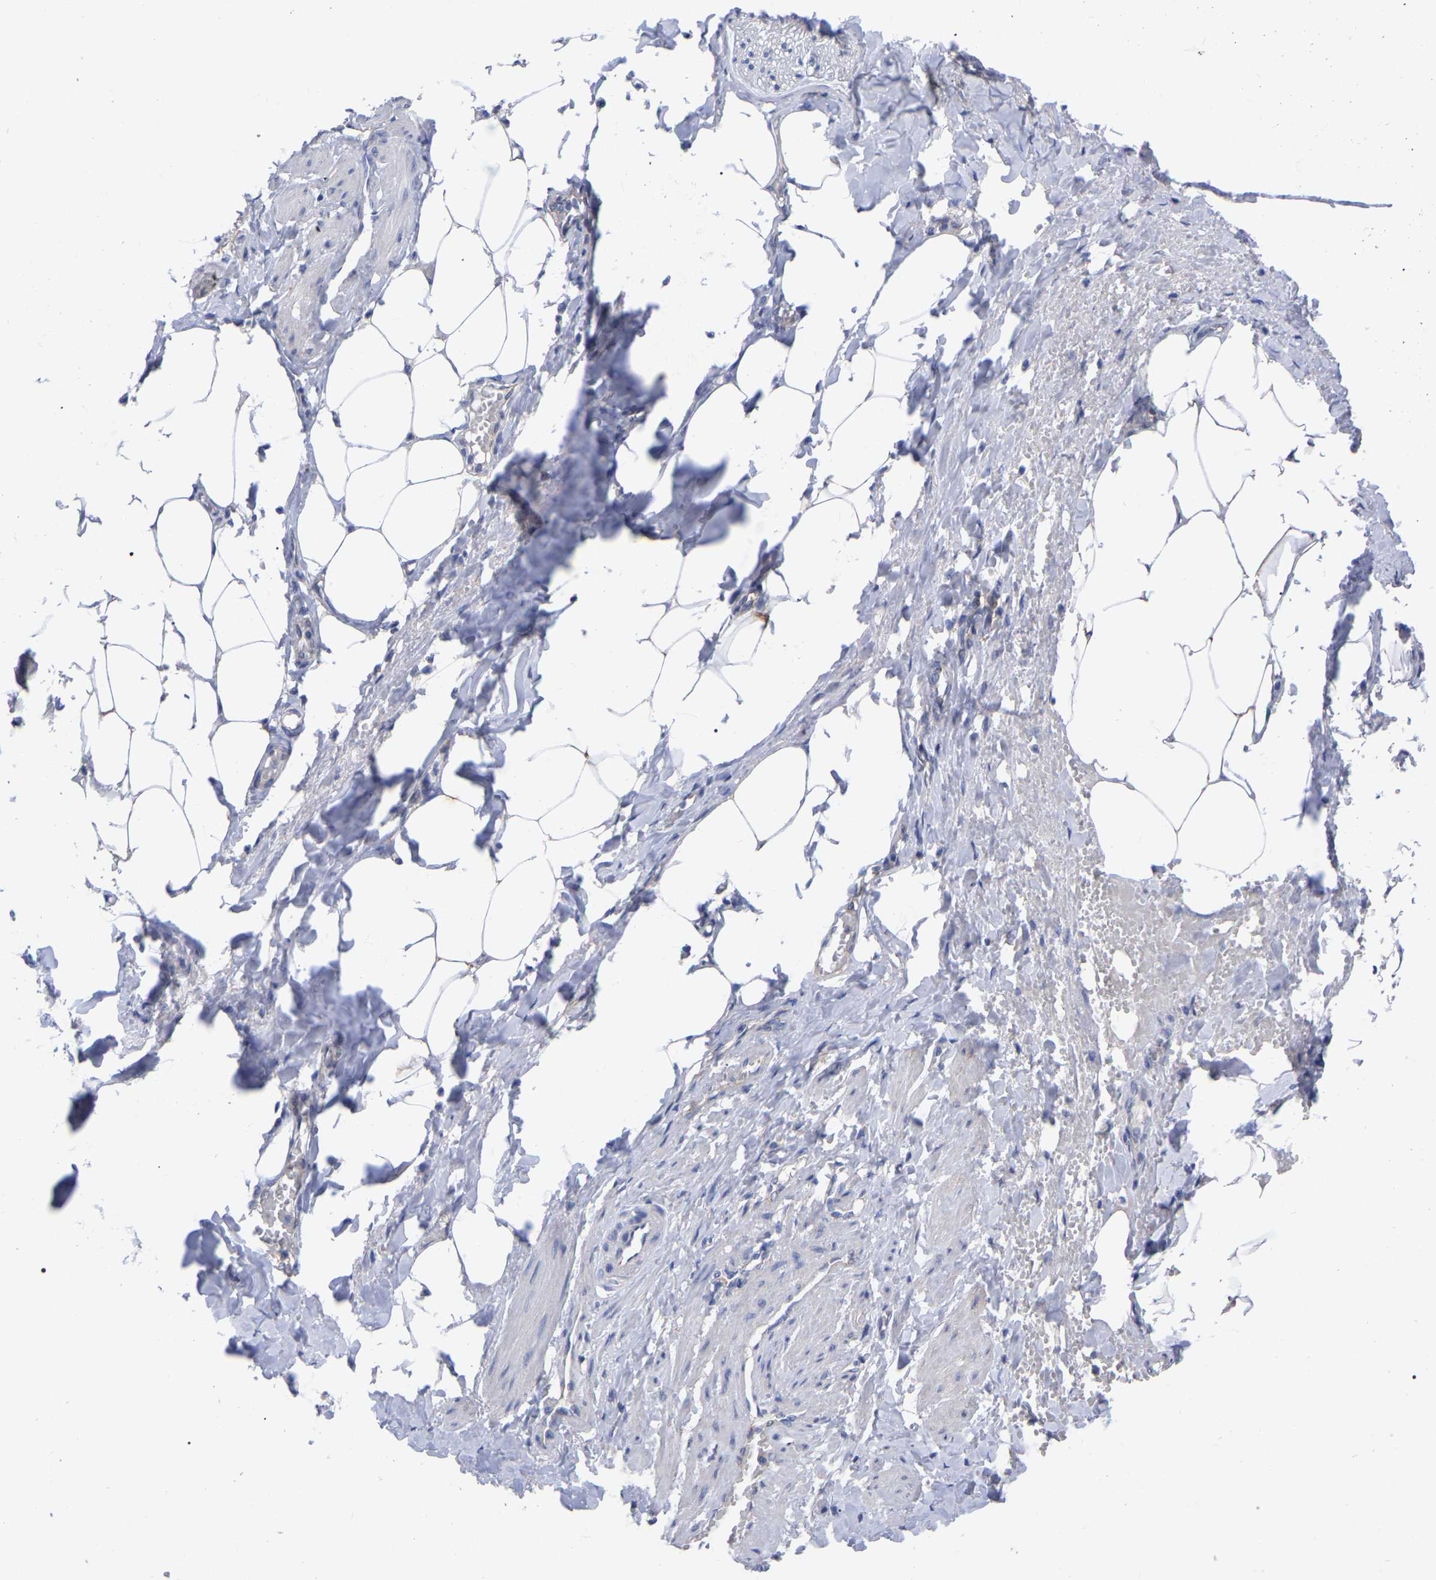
{"staining": {"intensity": "negative", "quantity": "none", "location": "none"}, "tissue": "adipose tissue", "cell_type": "Adipocytes", "image_type": "normal", "snomed": [{"axis": "morphology", "description": "Normal tissue, NOS"}, {"axis": "topography", "description": "Soft tissue"}, {"axis": "topography", "description": "Vascular tissue"}], "caption": "High power microscopy histopathology image of an IHC photomicrograph of benign adipose tissue, revealing no significant expression in adipocytes. The staining was performed using DAB (3,3'-diaminobenzidine) to visualize the protein expression in brown, while the nuclei were stained in blue with hematoxylin (Magnification: 20x).", "gene": "TCP1", "patient": {"sex": "female", "age": 35}}